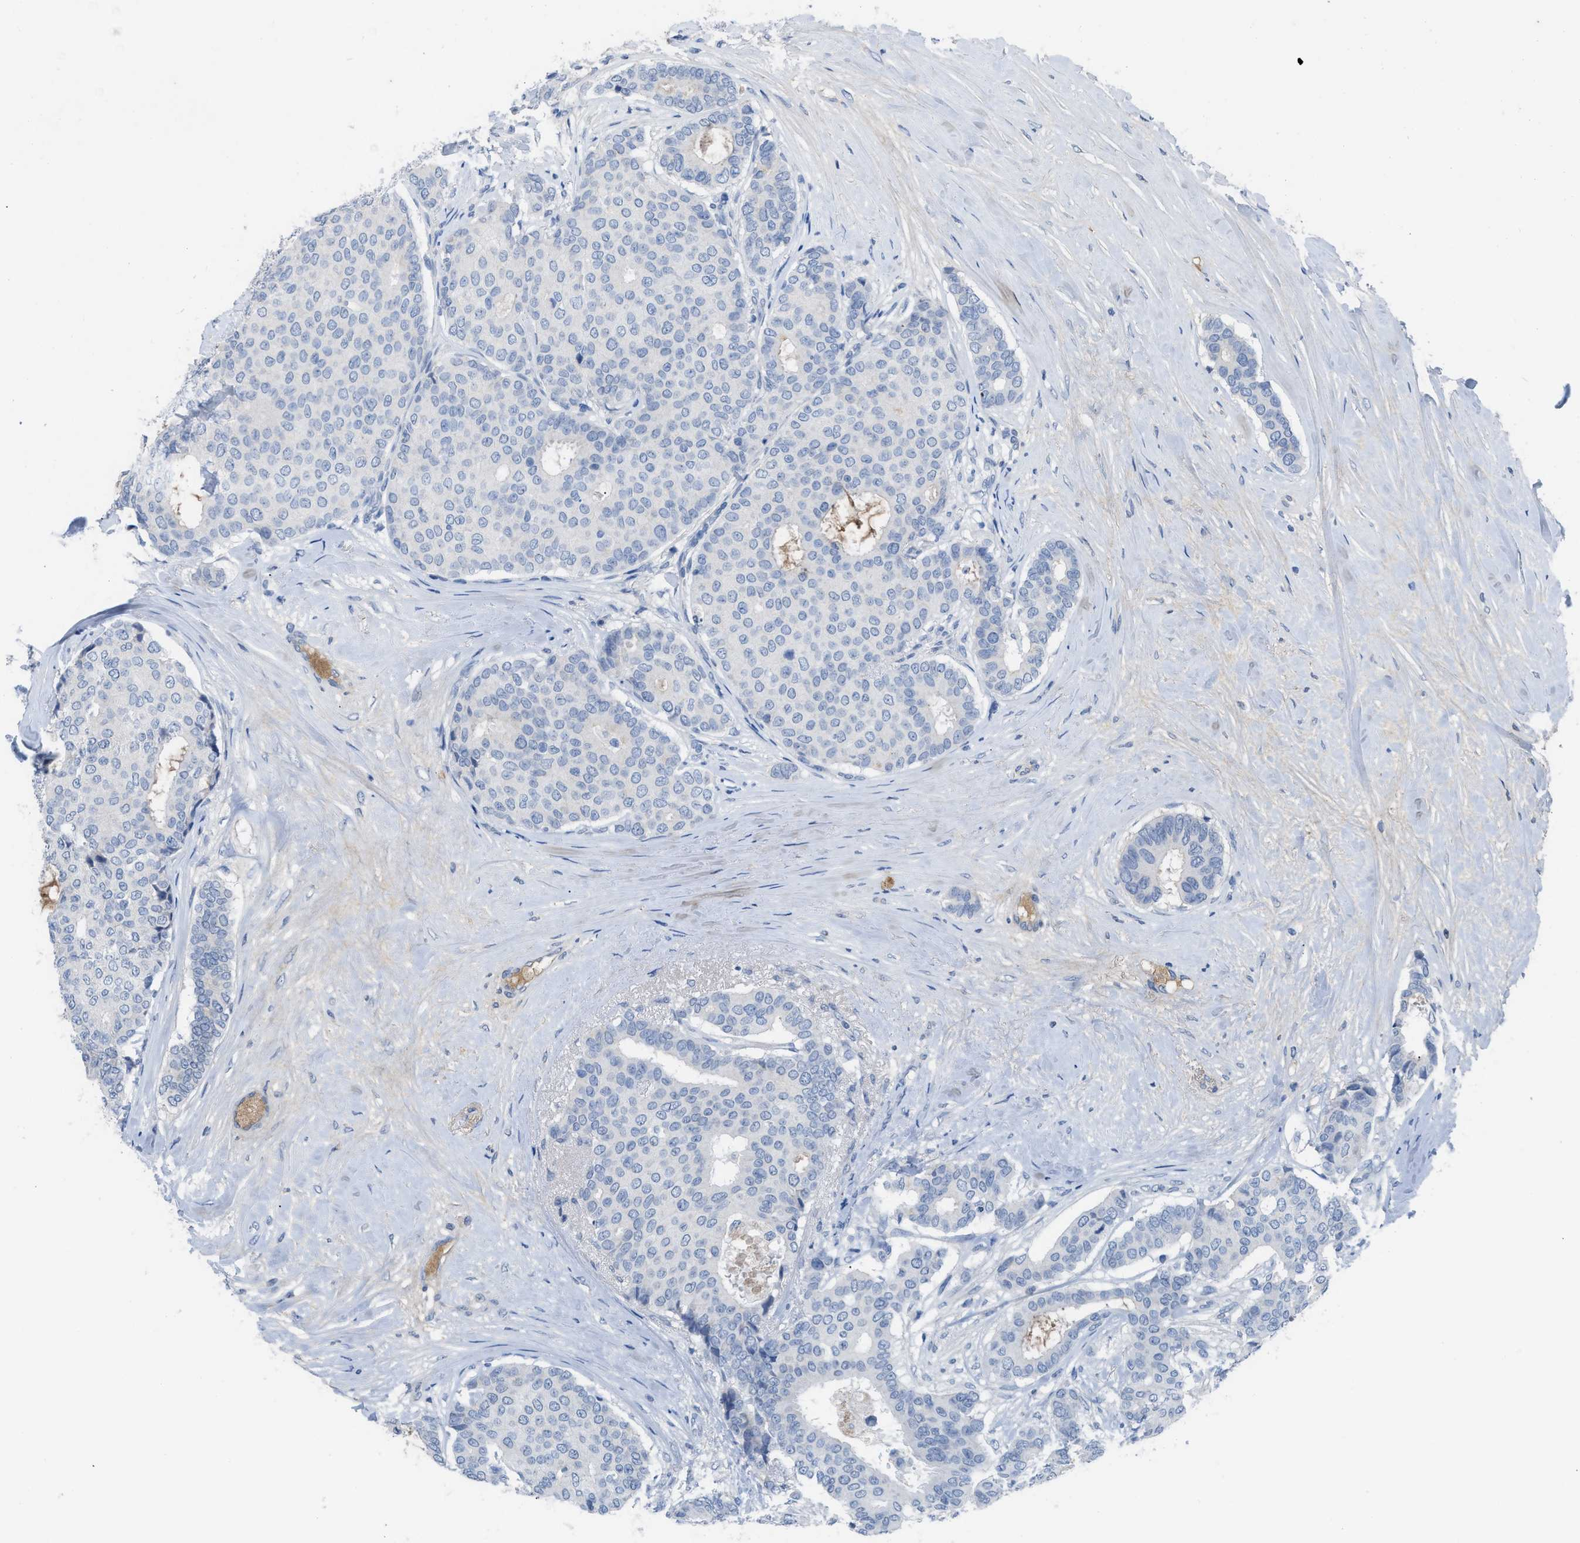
{"staining": {"intensity": "negative", "quantity": "none", "location": "none"}, "tissue": "breast cancer", "cell_type": "Tumor cells", "image_type": "cancer", "snomed": [{"axis": "morphology", "description": "Duct carcinoma"}, {"axis": "topography", "description": "Breast"}], "caption": "There is no significant staining in tumor cells of breast intraductal carcinoma.", "gene": "HPX", "patient": {"sex": "female", "age": 75}}